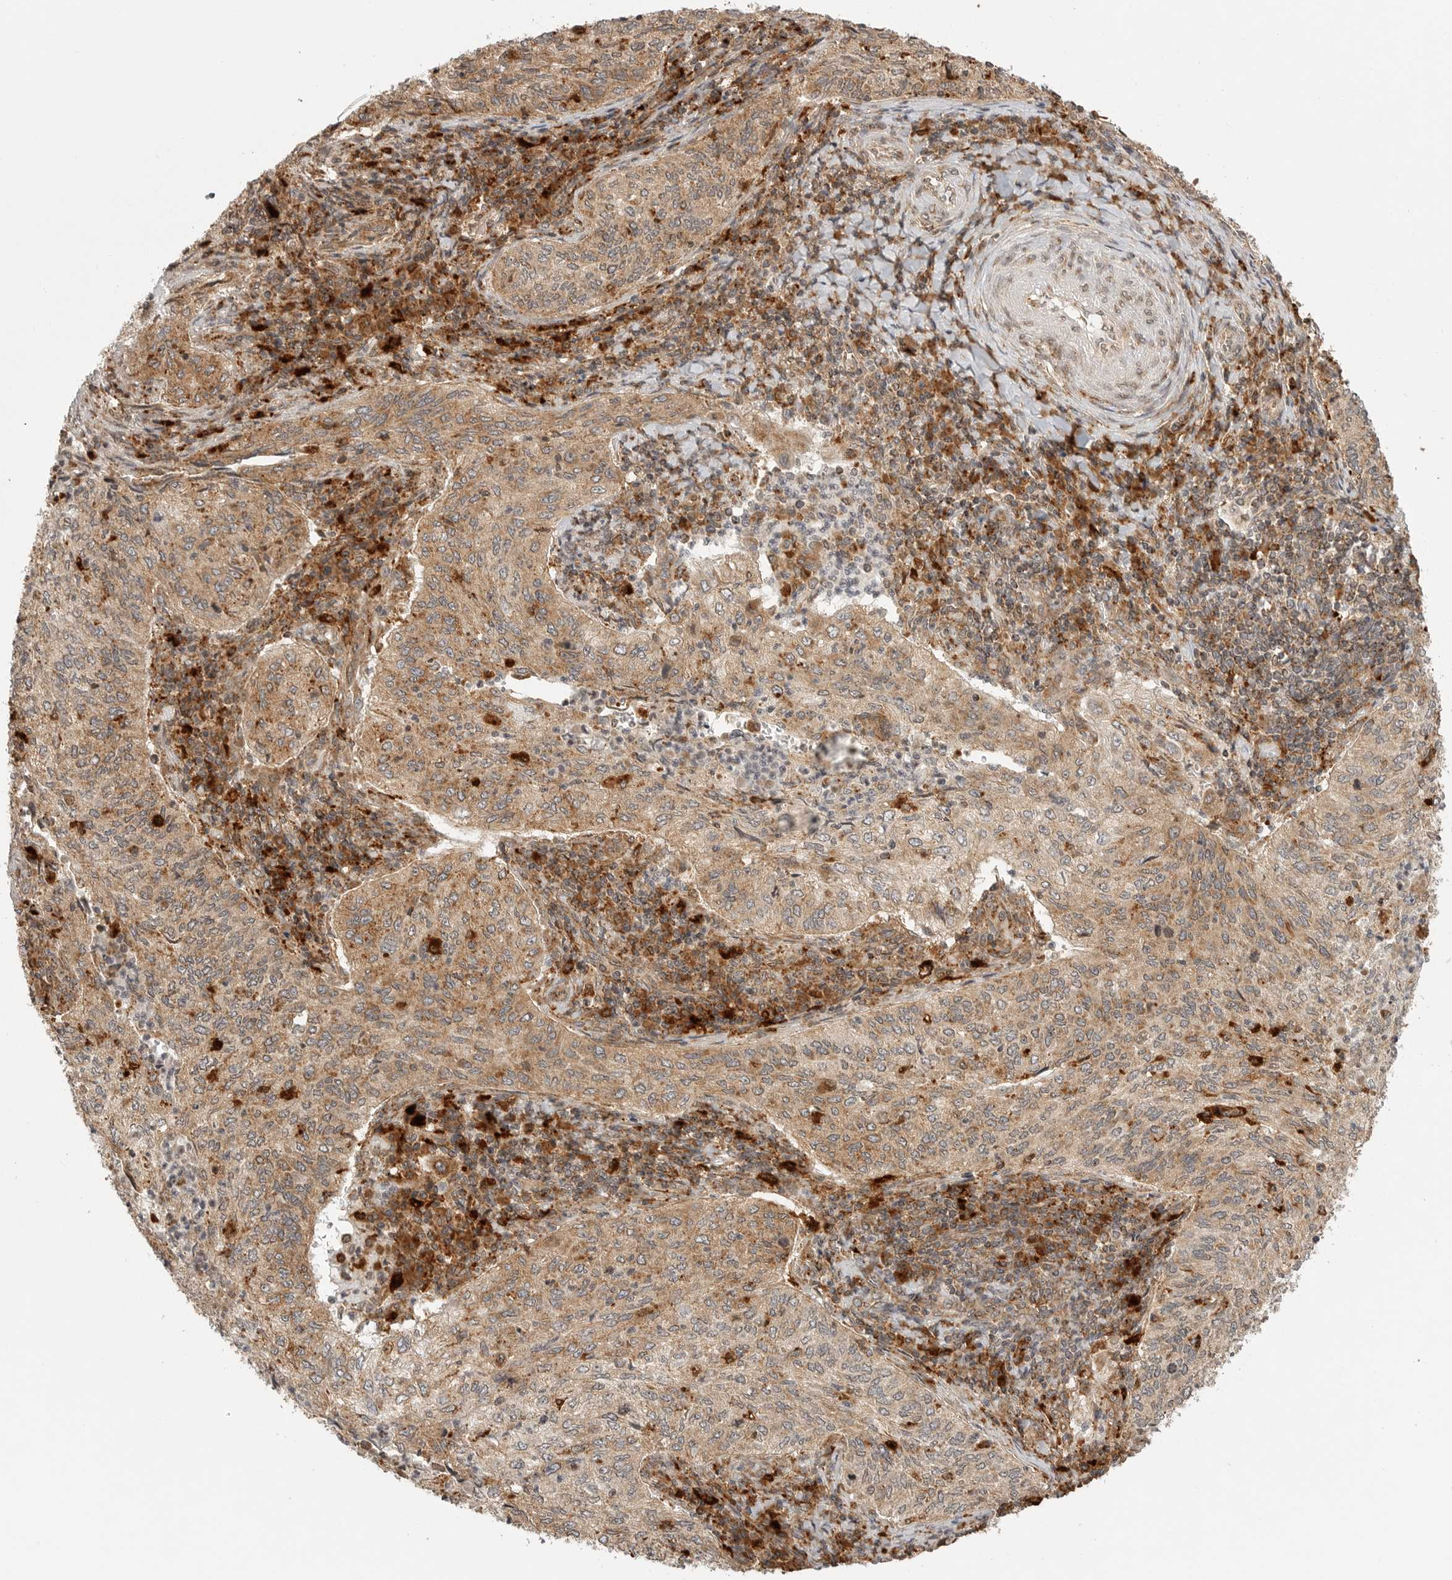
{"staining": {"intensity": "moderate", "quantity": ">75%", "location": "cytoplasmic/membranous"}, "tissue": "cervical cancer", "cell_type": "Tumor cells", "image_type": "cancer", "snomed": [{"axis": "morphology", "description": "Squamous cell carcinoma, NOS"}, {"axis": "topography", "description": "Cervix"}], "caption": "Immunohistochemistry (IHC) staining of cervical squamous cell carcinoma, which displays medium levels of moderate cytoplasmic/membranous staining in approximately >75% of tumor cells indicating moderate cytoplasmic/membranous protein positivity. The staining was performed using DAB (brown) for protein detection and nuclei were counterstained in hematoxylin (blue).", "gene": "IDUA", "patient": {"sex": "female", "age": 30}}